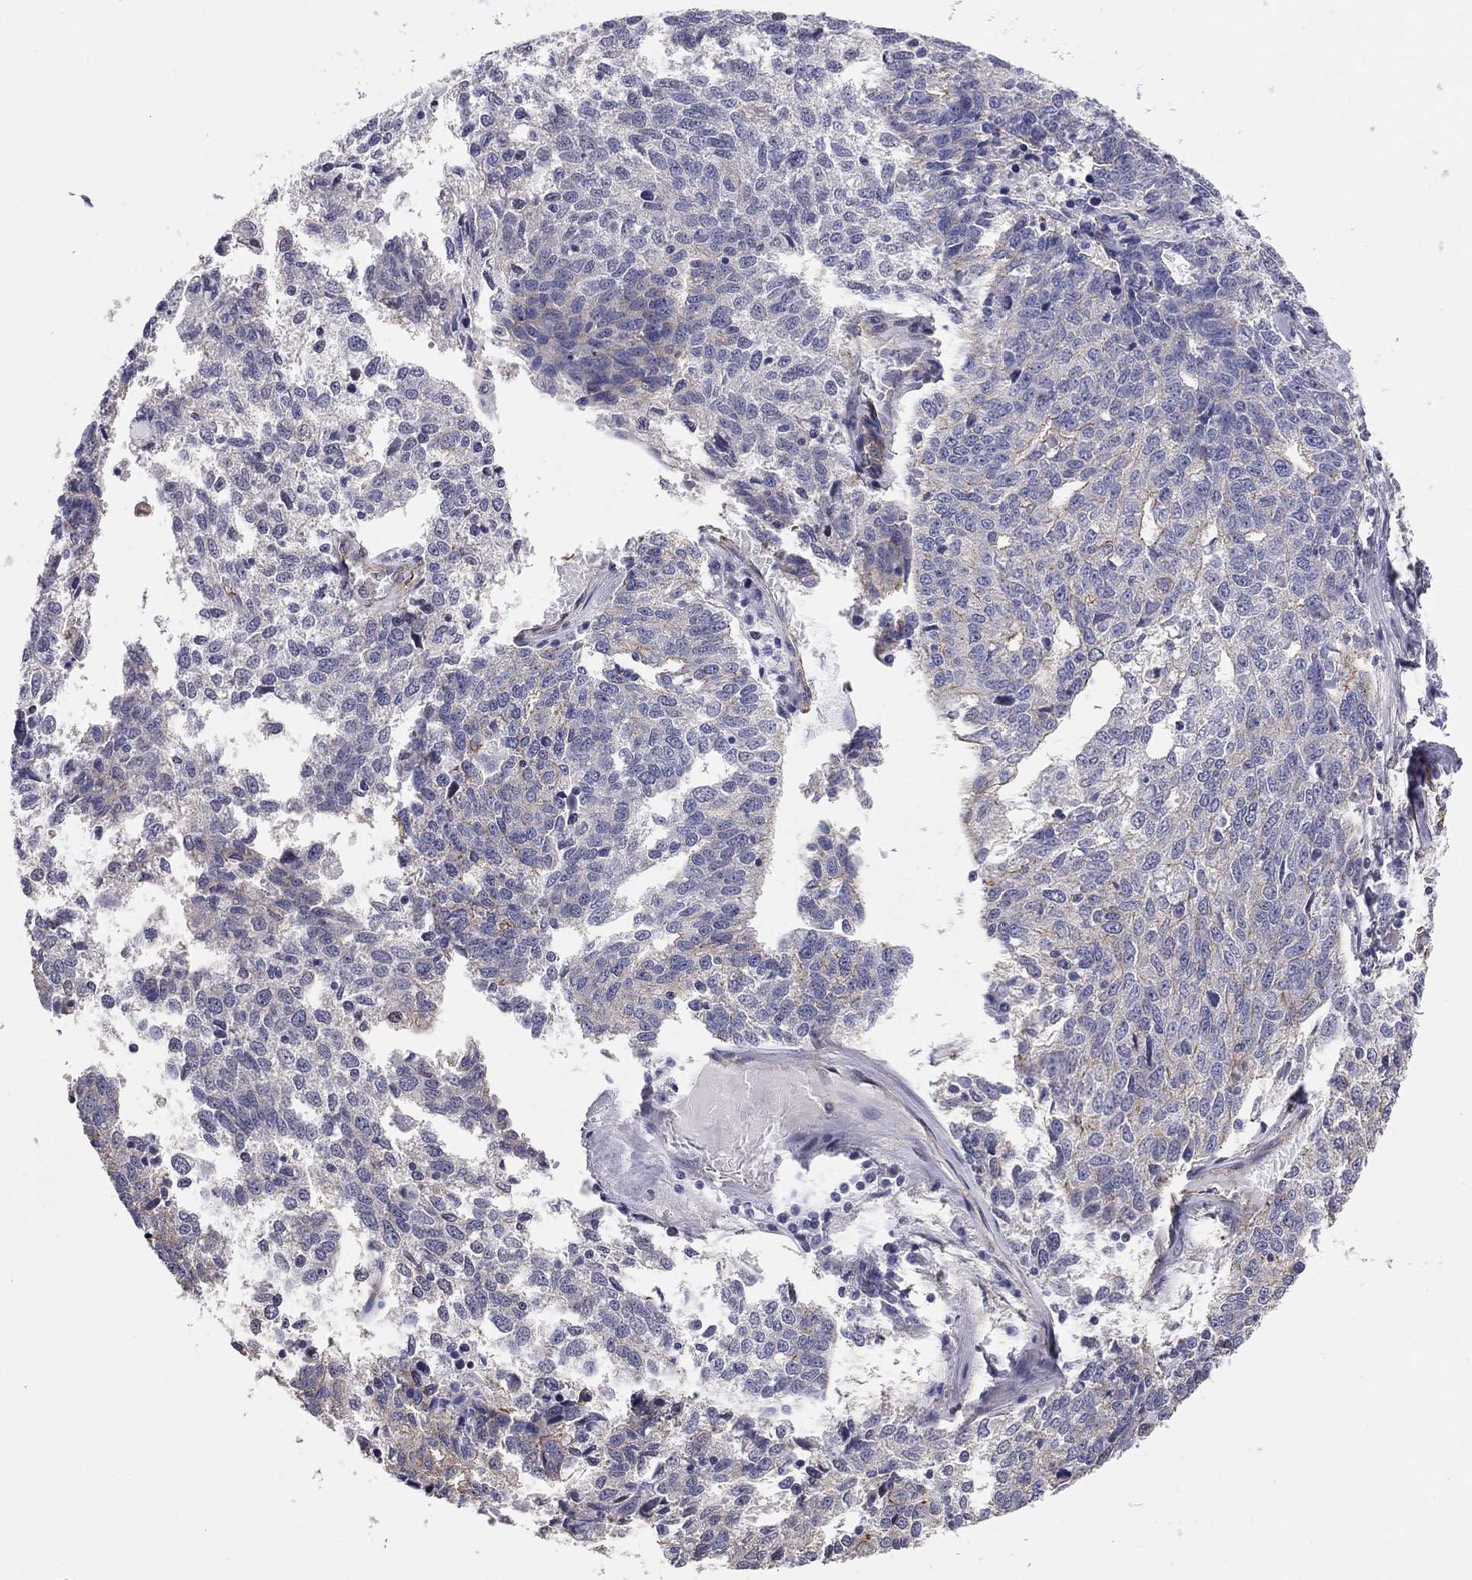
{"staining": {"intensity": "negative", "quantity": "none", "location": "none"}, "tissue": "ovarian cancer", "cell_type": "Tumor cells", "image_type": "cancer", "snomed": [{"axis": "morphology", "description": "Cystadenocarcinoma, serous, NOS"}, {"axis": "topography", "description": "Ovary"}], "caption": "DAB (3,3'-diaminobenzidine) immunohistochemical staining of ovarian cancer shows no significant positivity in tumor cells. (DAB (3,3'-diaminobenzidine) IHC with hematoxylin counter stain).", "gene": "TCHH", "patient": {"sex": "female", "age": 71}}